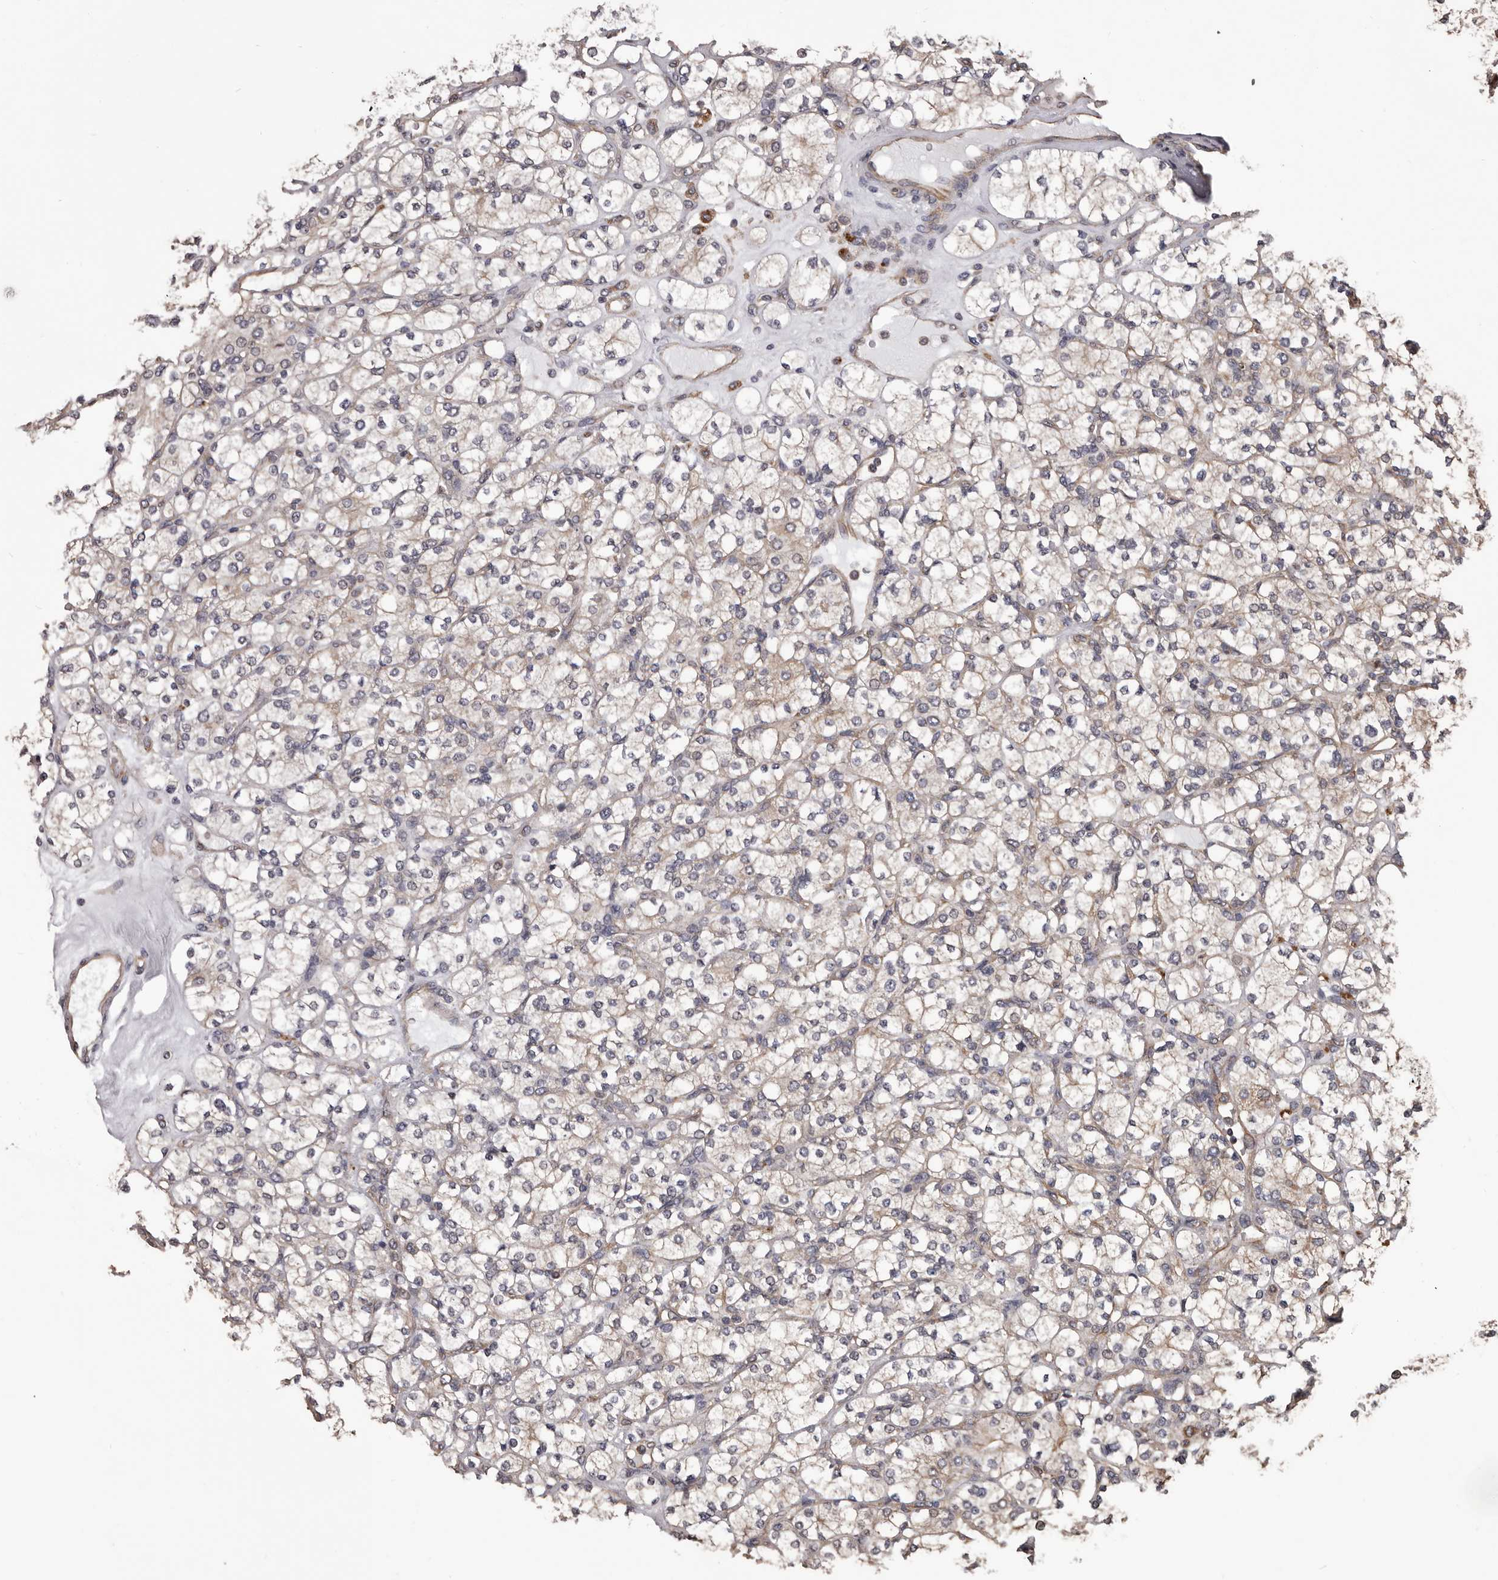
{"staining": {"intensity": "negative", "quantity": "none", "location": "none"}, "tissue": "renal cancer", "cell_type": "Tumor cells", "image_type": "cancer", "snomed": [{"axis": "morphology", "description": "Adenocarcinoma, NOS"}, {"axis": "topography", "description": "Kidney"}], "caption": "Immunohistochemistry photomicrograph of neoplastic tissue: human renal cancer stained with DAB (3,3'-diaminobenzidine) demonstrates no significant protein positivity in tumor cells.", "gene": "CEP104", "patient": {"sex": "male", "age": 77}}